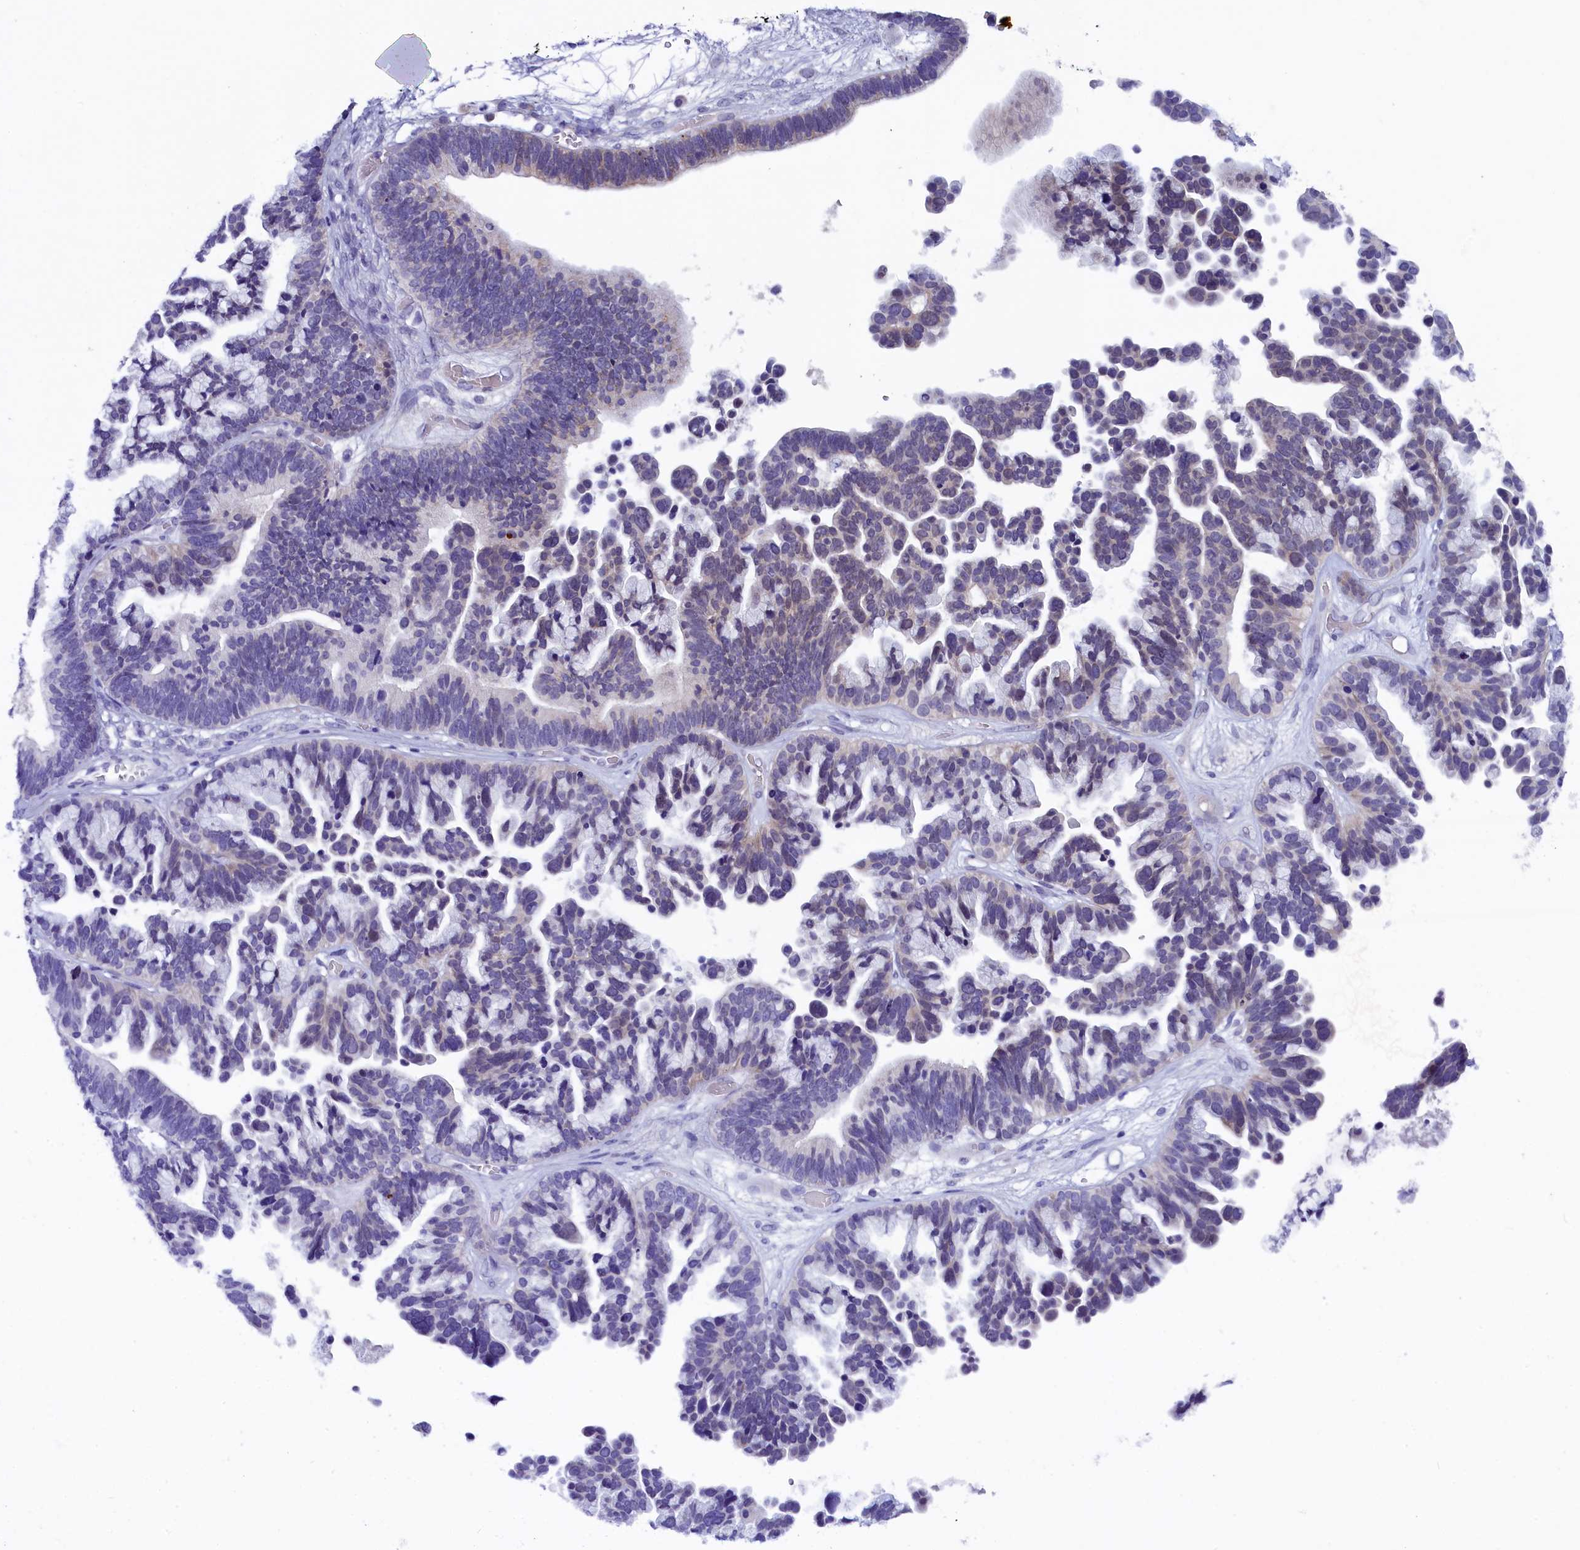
{"staining": {"intensity": "negative", "quantity": "none", "location": "none"}, "tissue": "ovarian cancer", "cell_type": "Tumor cells", "image_type": "cancer", "snomed": [{"axis": "morphology", "description": "Cystadenocarcinoma, serous, NOS"}, {"axis": "topography", "description": "Ovary"}], "caption": "This photomicrograph is of ovarian cancer (serous cystadenocarcinoma) stained with IHC to label a protein in brown with the nuclei are counter-stained blue. There is no staining in tumor cells. (DAB IHC with hematoxylin counter stain).", "gene": "SLC39A6", "patient": {"sex": "female", "age": 56}}